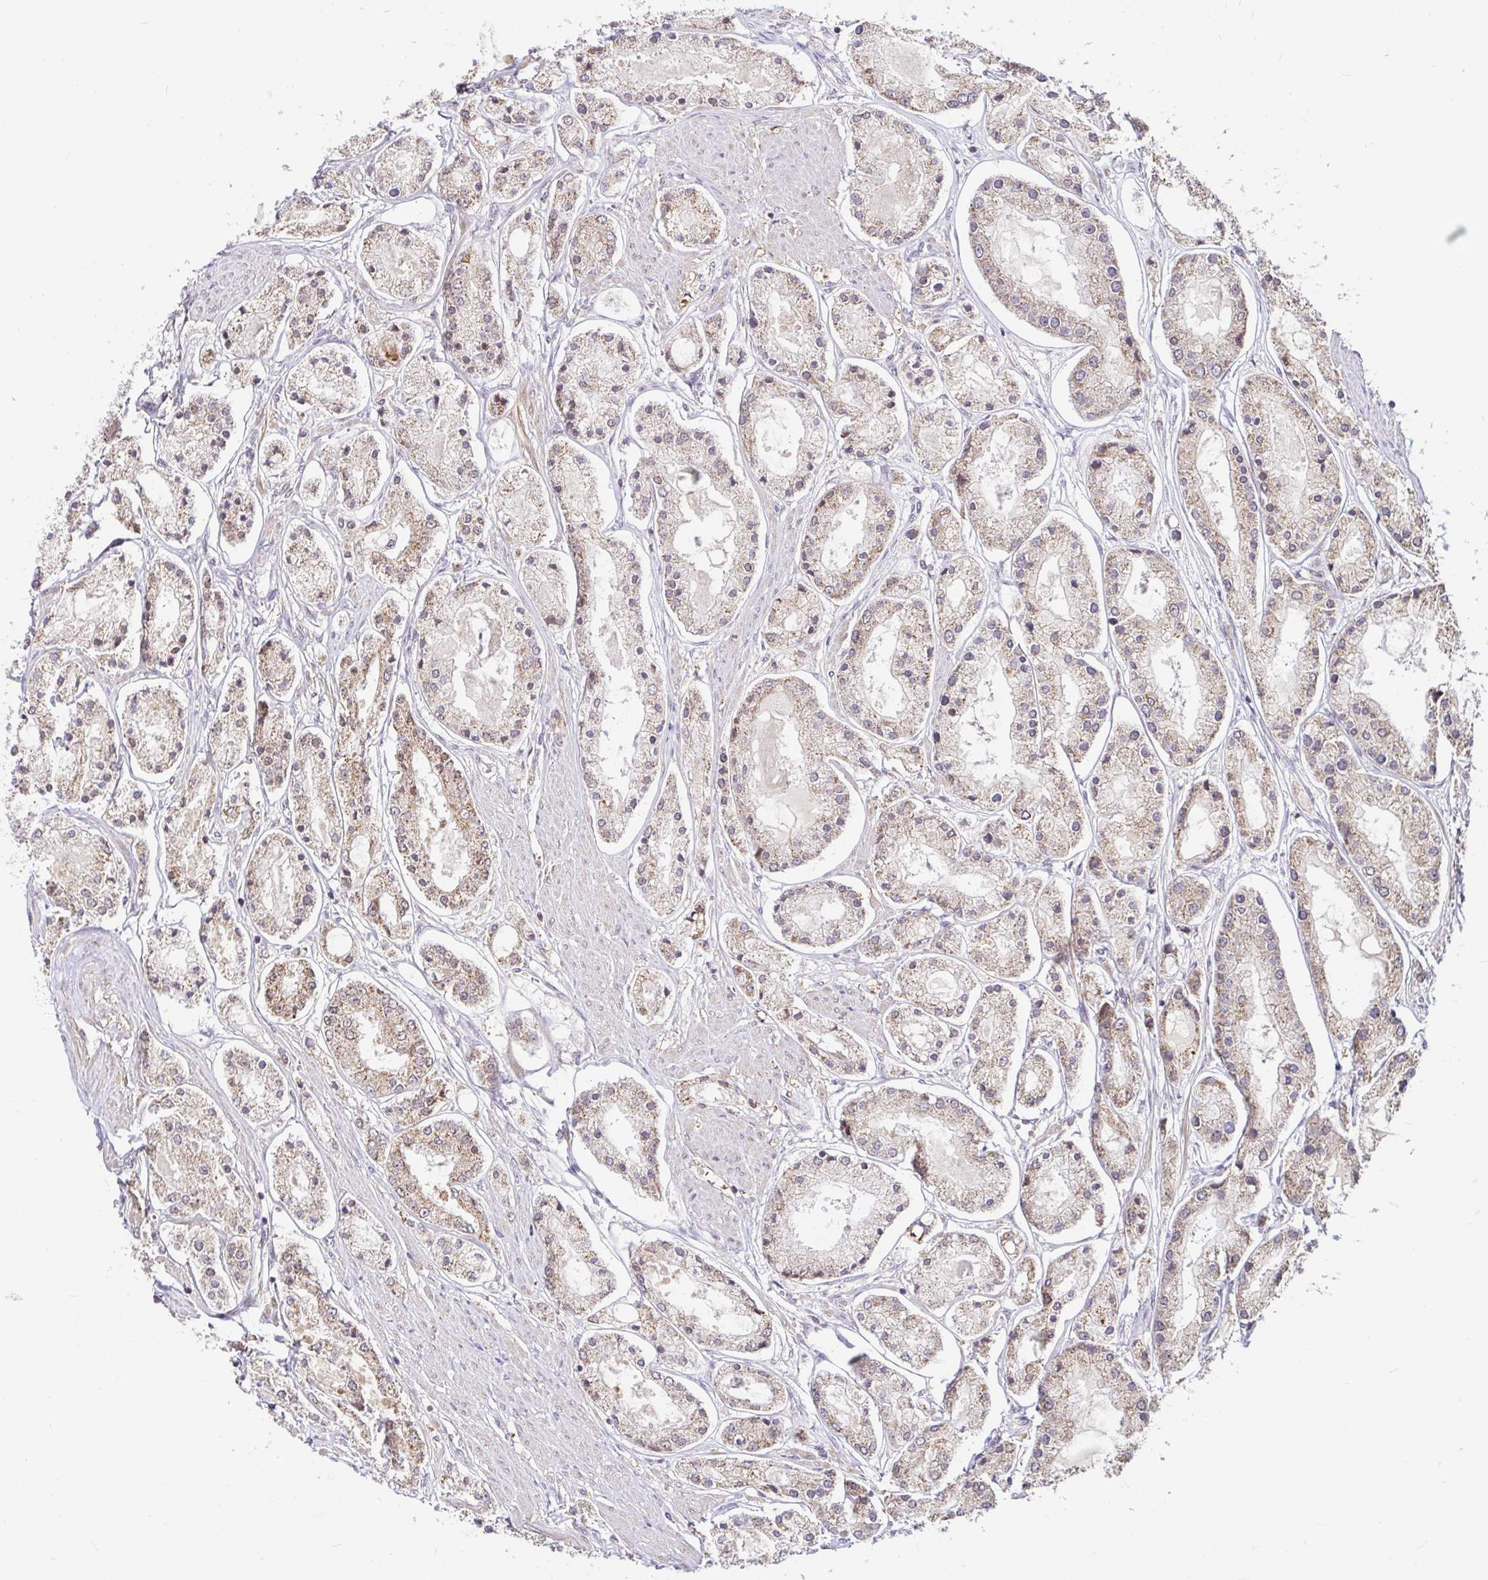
{"staining": {"intensity": "weak", "quantity": "25%-75%", "location": "cytoplasmic/membranous"}, "tissue": "prostate cancer", "cell_type": "Tumor cells", "image_type": "cancer", "snomed": [{"axis": "morphology", "description": "Adenocarcinoma, High grade"}, {"axis": "topography", "description": "Prostate"}], "caption": "The image shows a brown stain indicating the presence of a protein in the cytoplasmic/membranous of tumor cells in adenocarcinoma (high-grade) (prostate).", "gene": "TIMM50", "patient": {"sex": "male", "age": 66}}